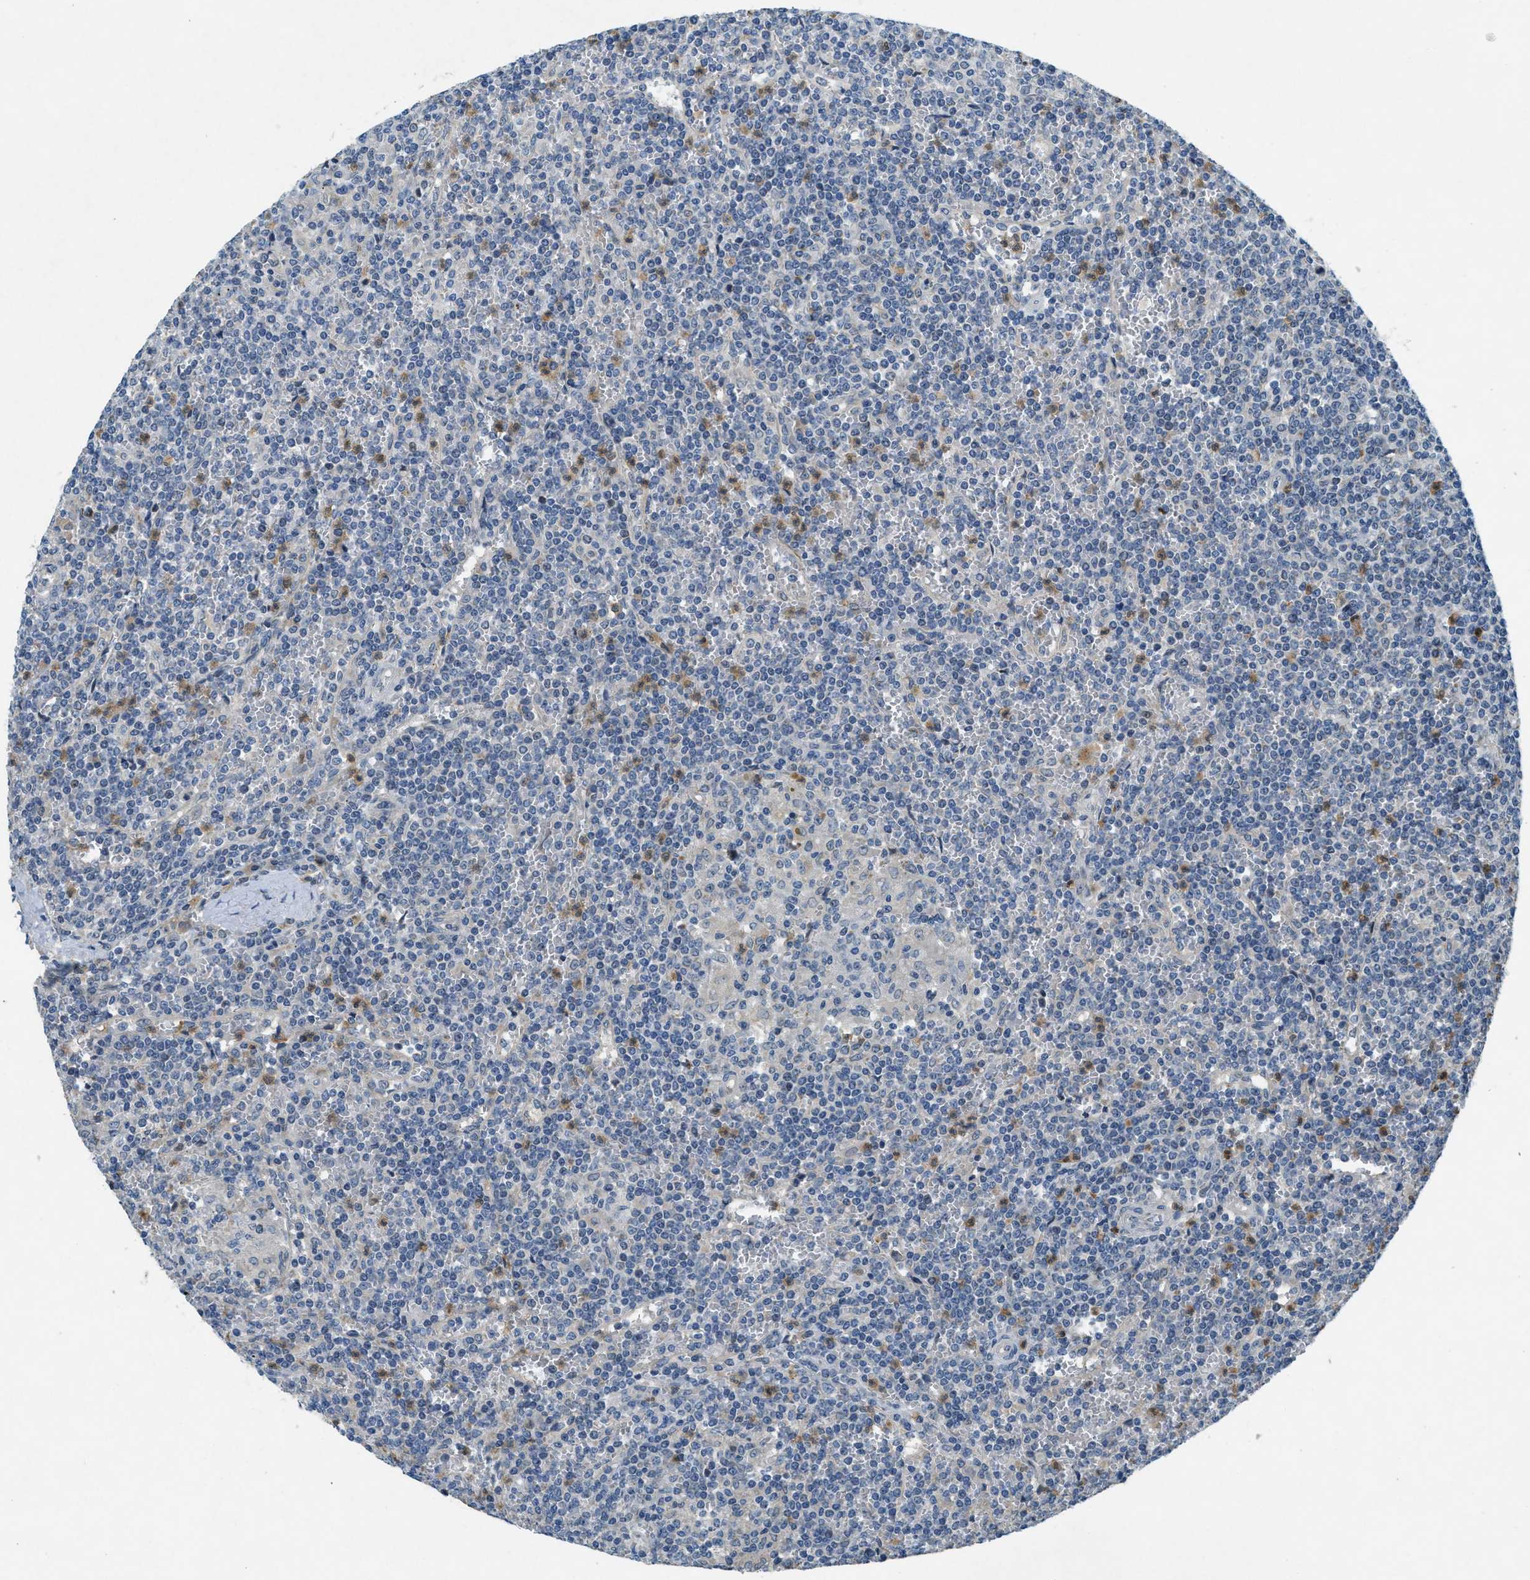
{"staining": {"intensity": "negative", "quantity": "none", "location": "none"}, "tissue": "lymphoma", "cell_type": "Tumor cells", "image_type": "cancer", "snomed": [{"axis": "morphology", "description": "Malignant lymphoma, non-Hodgkin's type, Low grade"}, {"axis": "topography", "description": "Spleen"}], "caption": "Immunohistochemical staining of human low-grade malignant lymphoma, non-Hodgkin's type shows no significant staining in tumor cells.", "gene": "SNX14", "patient": {"sex": "female", "age": 19}}